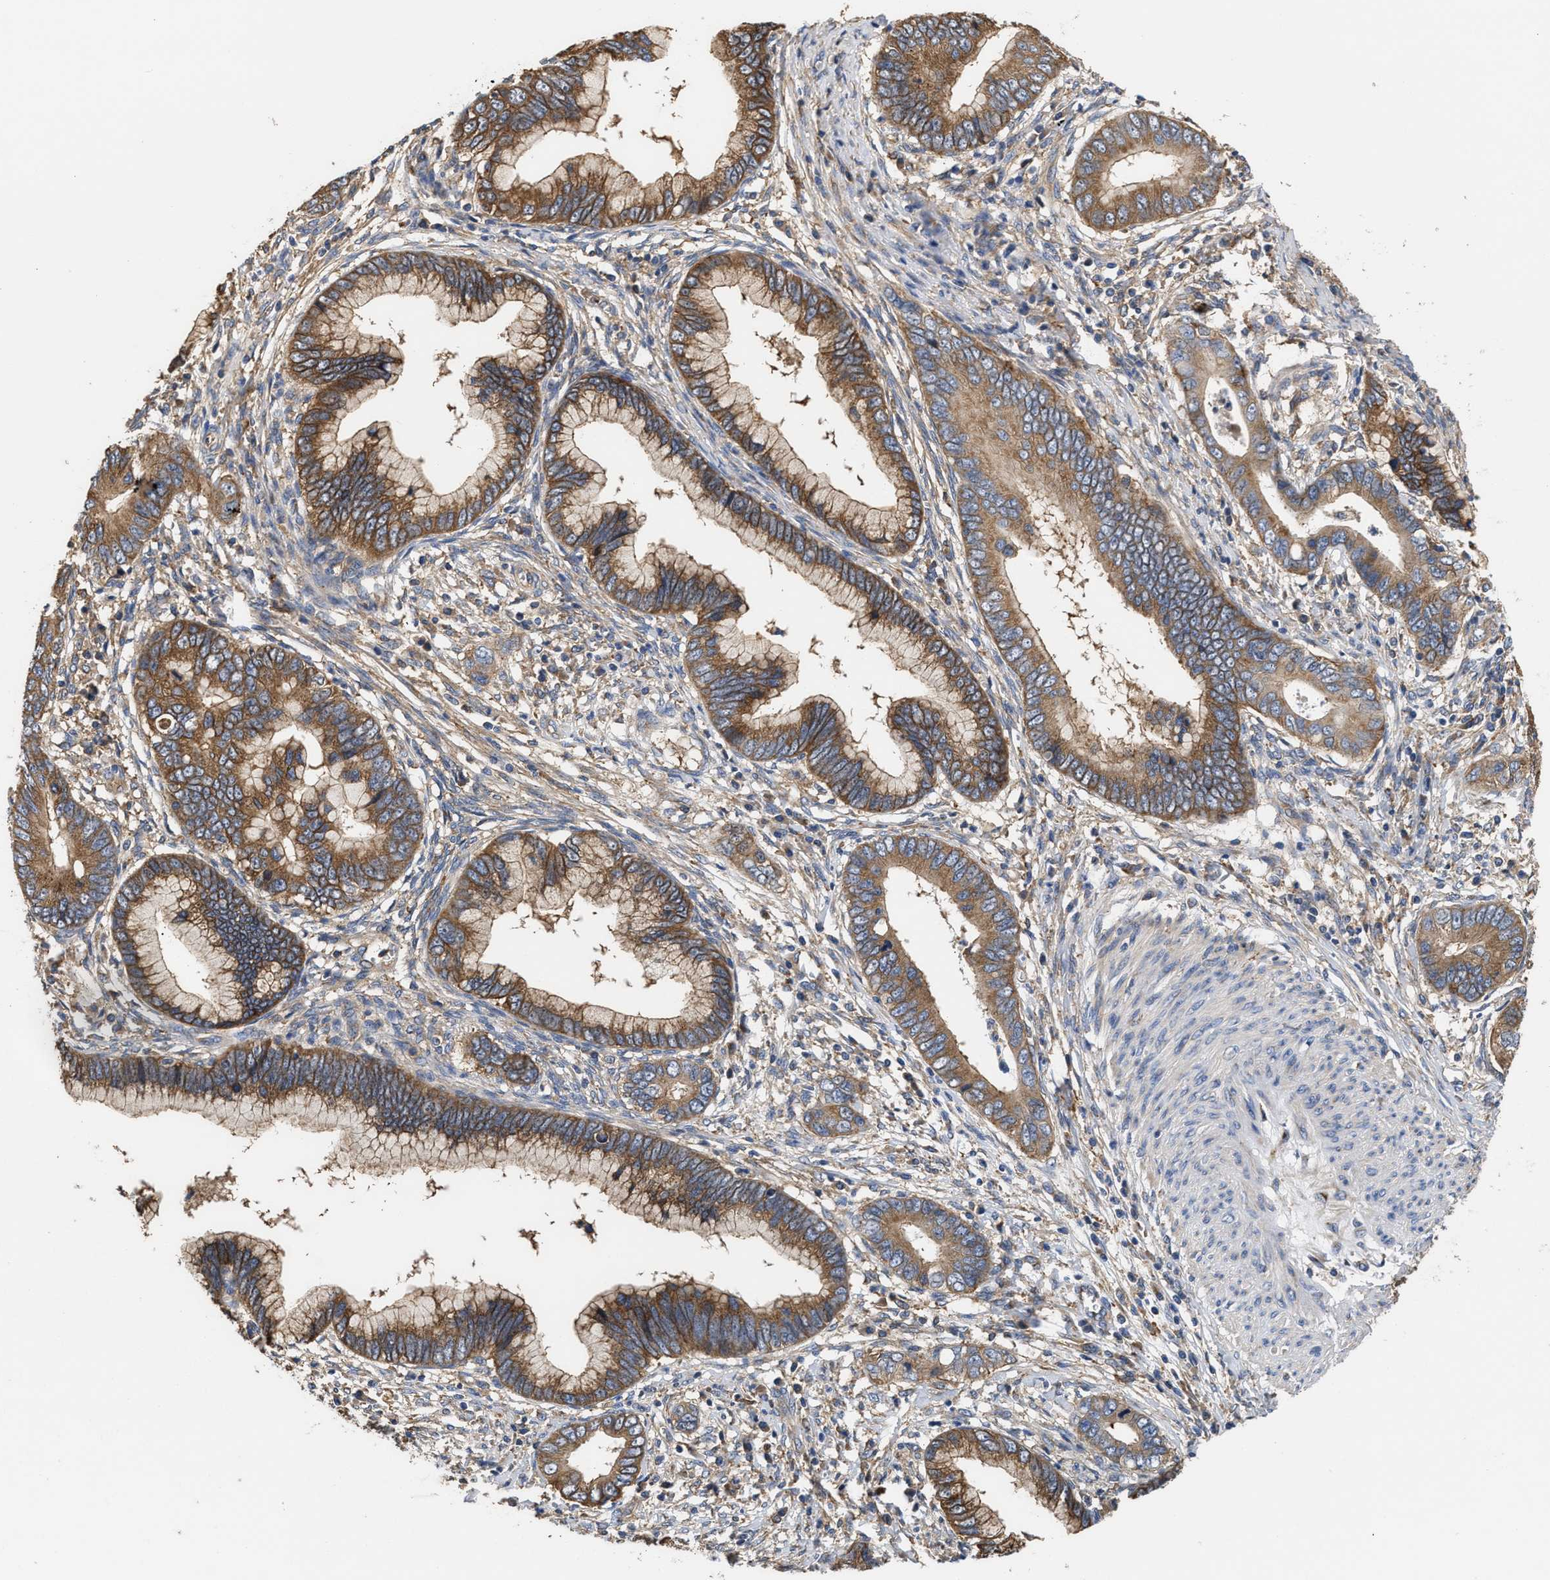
{"staining": {"intensity": "moderate", "quantity": ">75%", "location": "cytoplasmic/membranous"}, "tissue": "cervical cancer", "cell_type": "Tumor cells", "image_type": "cancer", "snomed": [{"axis": "morphology", "description": "Adenocarcinoma, NOS"}, {"axis": "topography", "description": "Cervix"}], "caption": "High-power microscopy captured an immunohistochemistry (IHC) histopathology image of cervical adenocarcinoma, revealing moderate cytoplasmic/membranous expression in approximately >75% of tumor cells. Immunohistochemistry (ihc) stains the protein in brown and the nuclei are stained blue.", "gene": "KLB", "patient": {"sex": "female", "age": 44}}